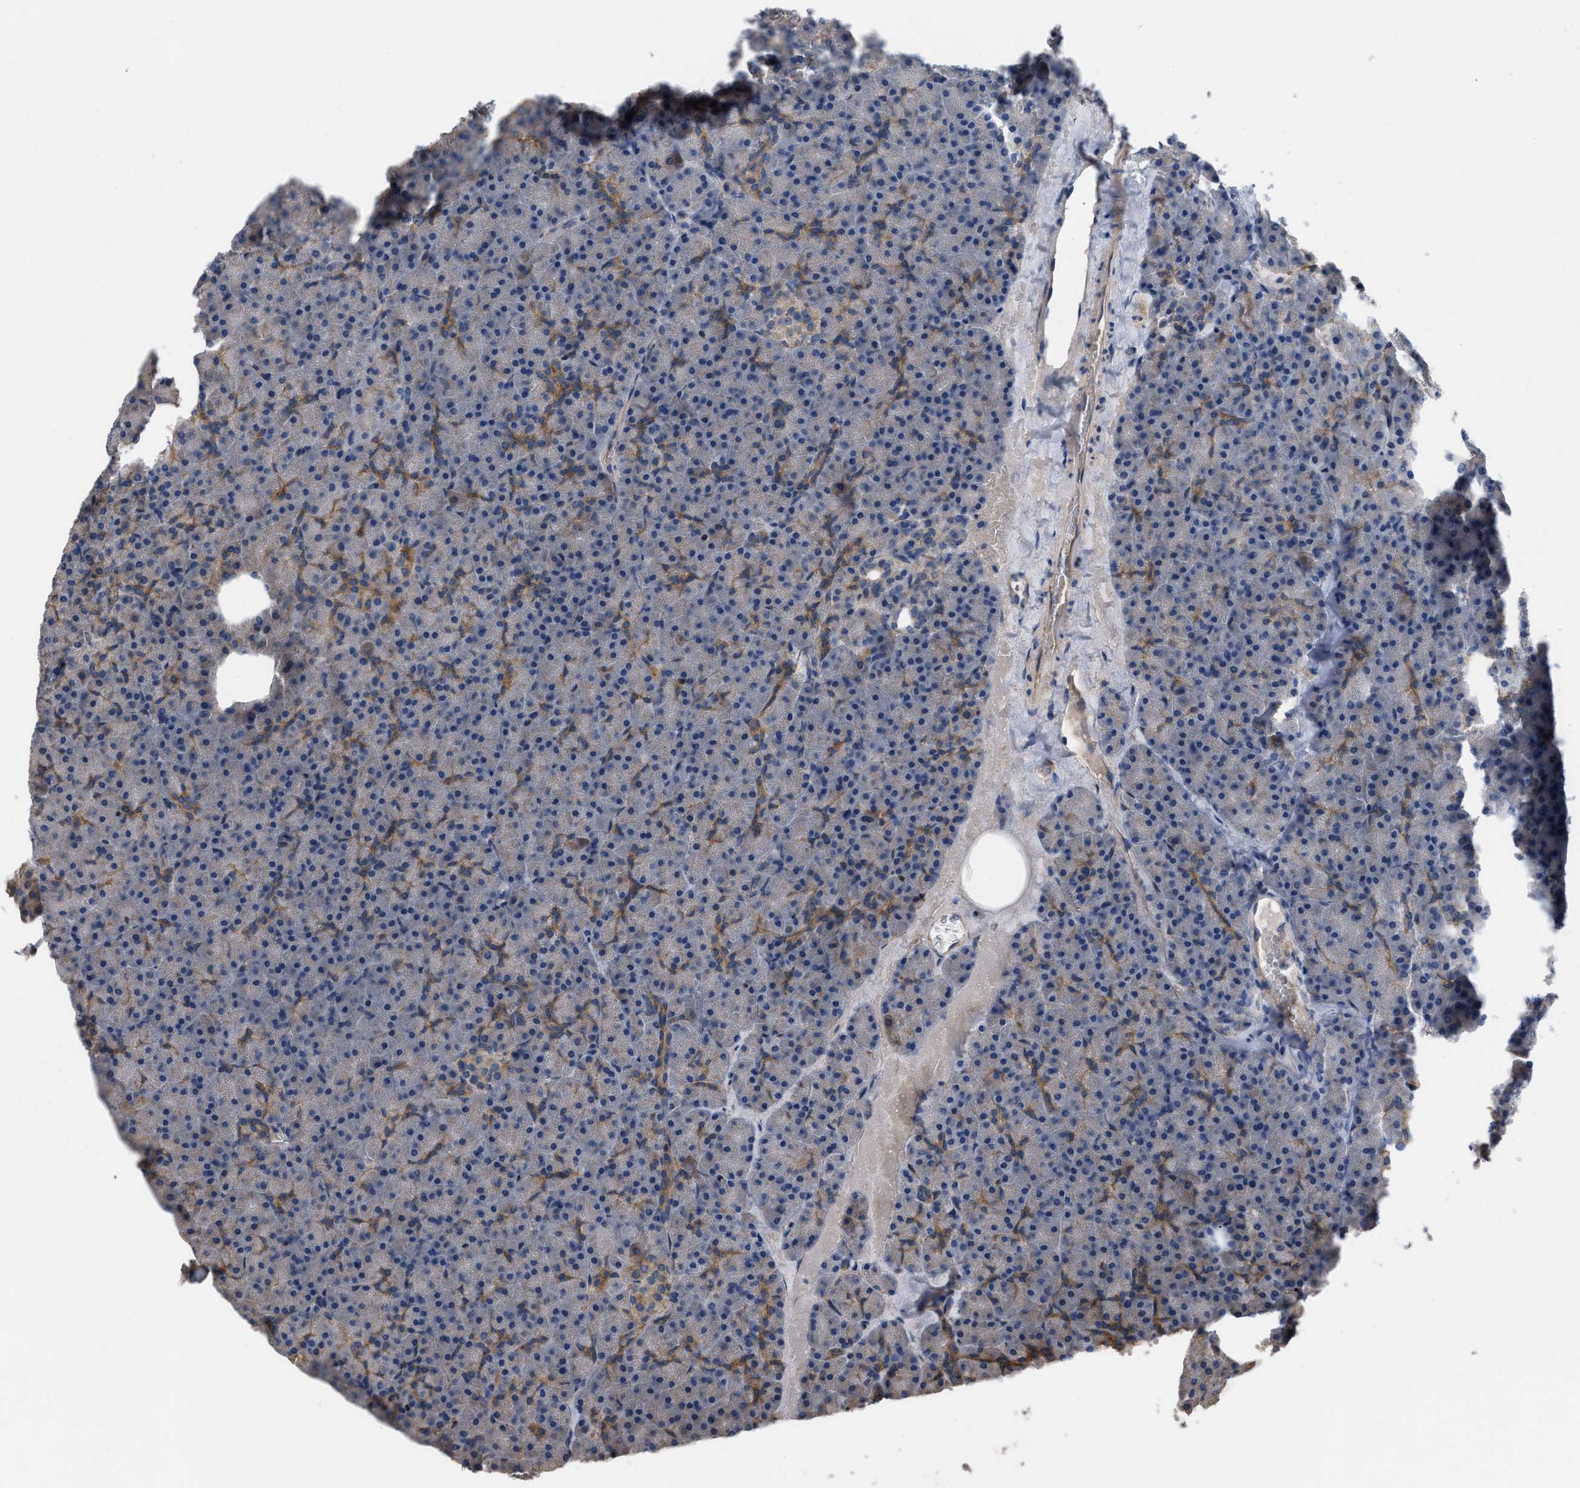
{"staining": {"intensity": "moderate", "quantity": "<25%", "location": "cytoplasmic/membranous"}, "tissue": "pancreas", "cell_type": "Exocrine glandular cells", "image_type": "normal", "snomed": [{"axis": "morphology", "description": "Normal tissue, NOS"}, {"axis": "morphology", "description": "Carcinoid, malignant, NOS"}, {"axis": "topography", "description": "Pancreas"}], "caption": "Moderate cytoplasmic/membranous expression for a protein is present in about <25% of exocrine glandular cells of benign pancreas using IHC.", "gene": "SLC4A11", "patient": {"sex": "female", "age": 35}}